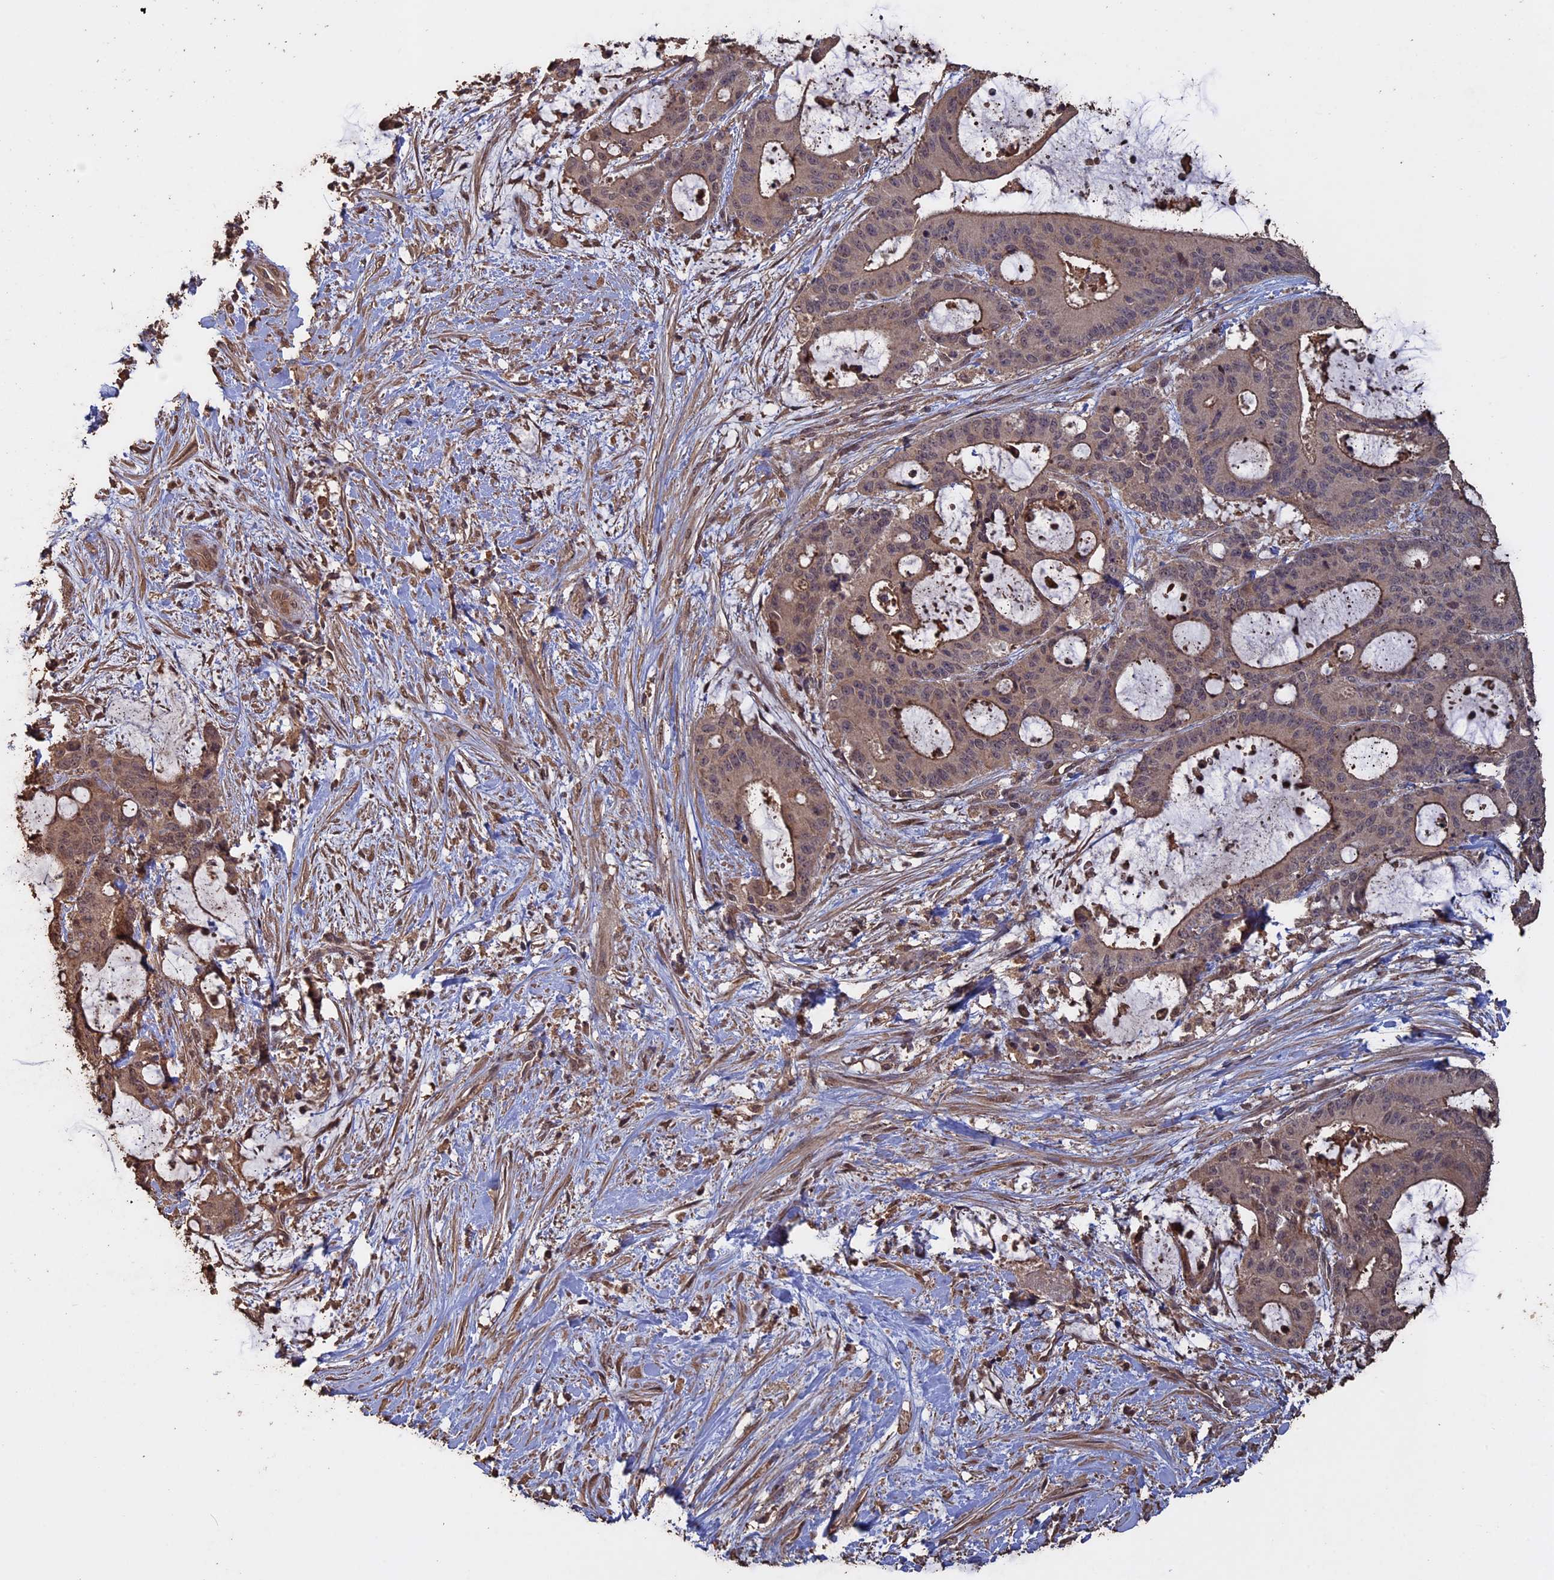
{"staining": {"intensity": "weak", "quantity": ">75%", "location": "cytoplasmic/membranous"}, "tissue": "liver cancer", "cell_type": "Tumor cells", "image_type": "cancer", "snomed": [{"axis": "morphology", "description": "Normal tissue, NOS"}, {"axis": "morphology", "description": "Cholangiocarcinoma"}, {"axis": "topography", "description": "Liver"}, {"axis": "topography", "description": "Peripheral nerve tissue"}], "caption": "Human liver cancer (cholangiocarcinoma) stained with a protein marker demonstrates weak staining in tumor cells.", "gene": "HUNK", "patient": {"sex": "female", "age": 73}}